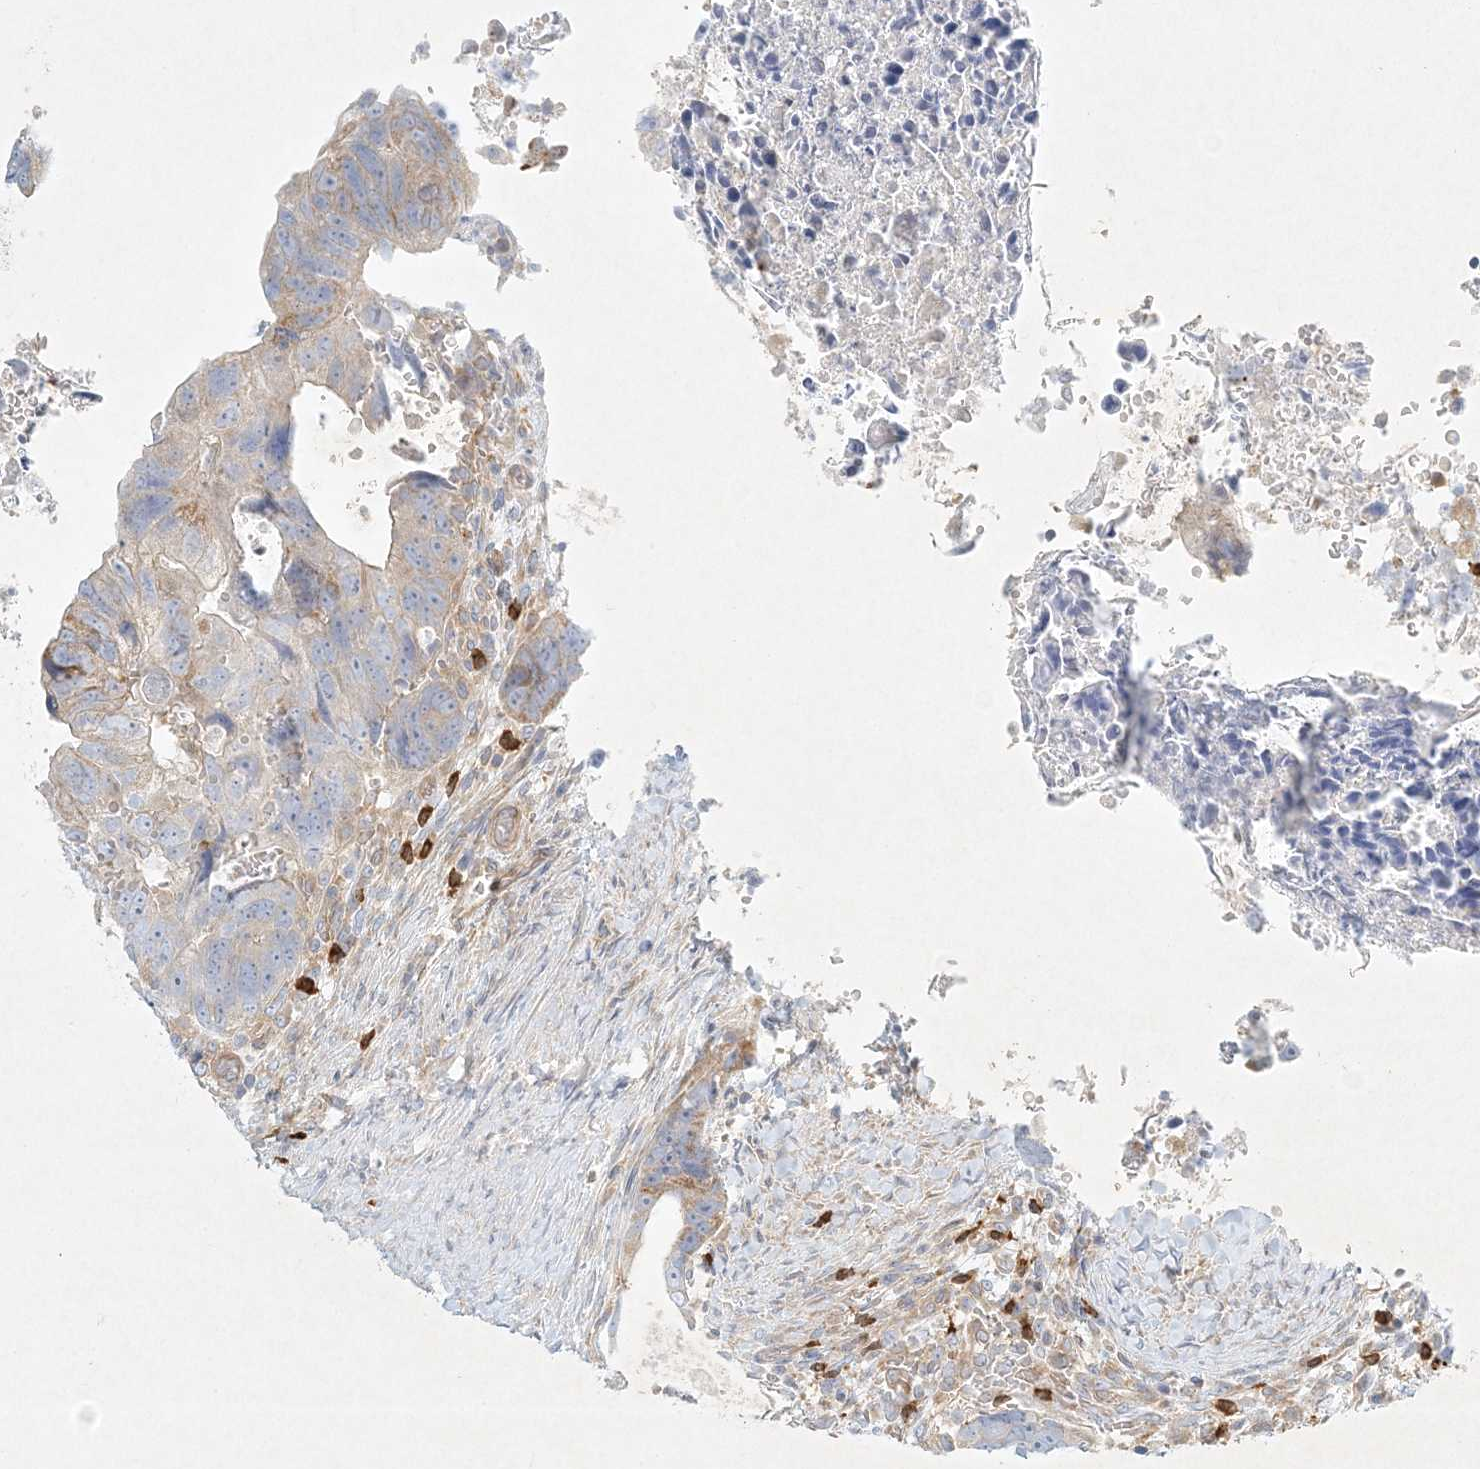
{"staining": {"intensity": "weak", "quantity": "<25%", "location": "cytoplasmic/membranous"}, "tissue": "colorectal cancer", "cell_type": "Tumor cells", "image_type": "cancer", "snomed": [{"axis": "morphology", "description": "Adenocarcinoma, NOS"}, {"axis": "topography", "description": "Rectum"}], "caption": "Tumor cells are negative for brown protein staining in adenocarcinoma (colorectal).", "gene": "STK11IP", "patient": {"sex": "male", "age": 59}}